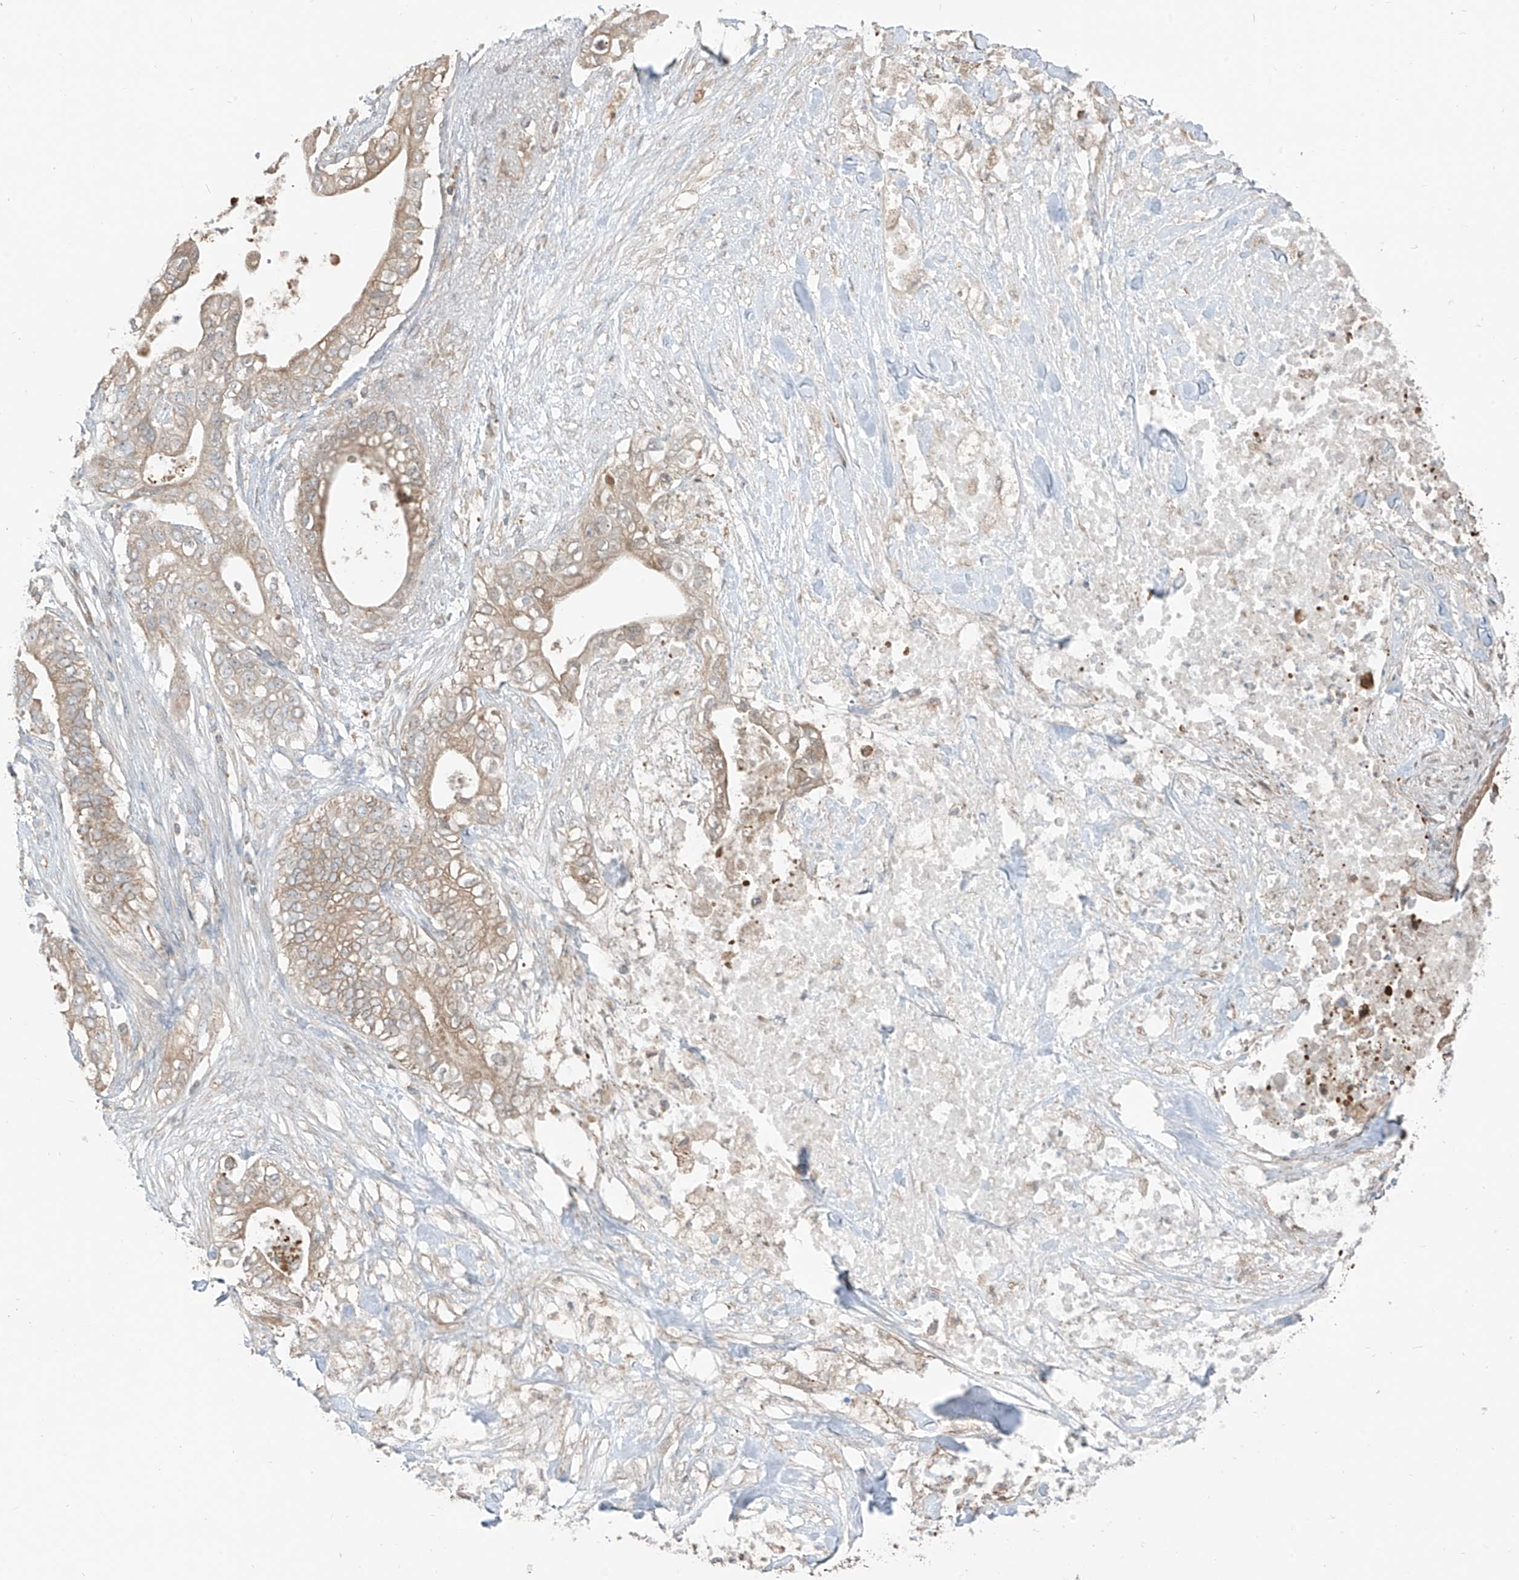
{"staining": {"intensity": "weak", "quantity": ">75%", "location": "cytoplasmic/membranous"}, "tissue": "pancreatic cancer", "cell_type": "Tumor cells", "image_type": "cancer", "snomed": [{"axis": "morphology", "description": "Adenocarcinoma, NOS"}, {"axis": "topography", "description": "Pancreas"}], "caption": "The immunohistochemical stain labels weak cytoplasmic/membranous expression in tumor cells of pancreatic cancer tissue. The staining is performed using DAB (3,3'-diaminobenzidine) brown chromogen to label protein expression. The nuclei are counter-stained blue using hematoxylin.", "gene": "ETHE1", "patient": {"sex": "female", "age": 78}}